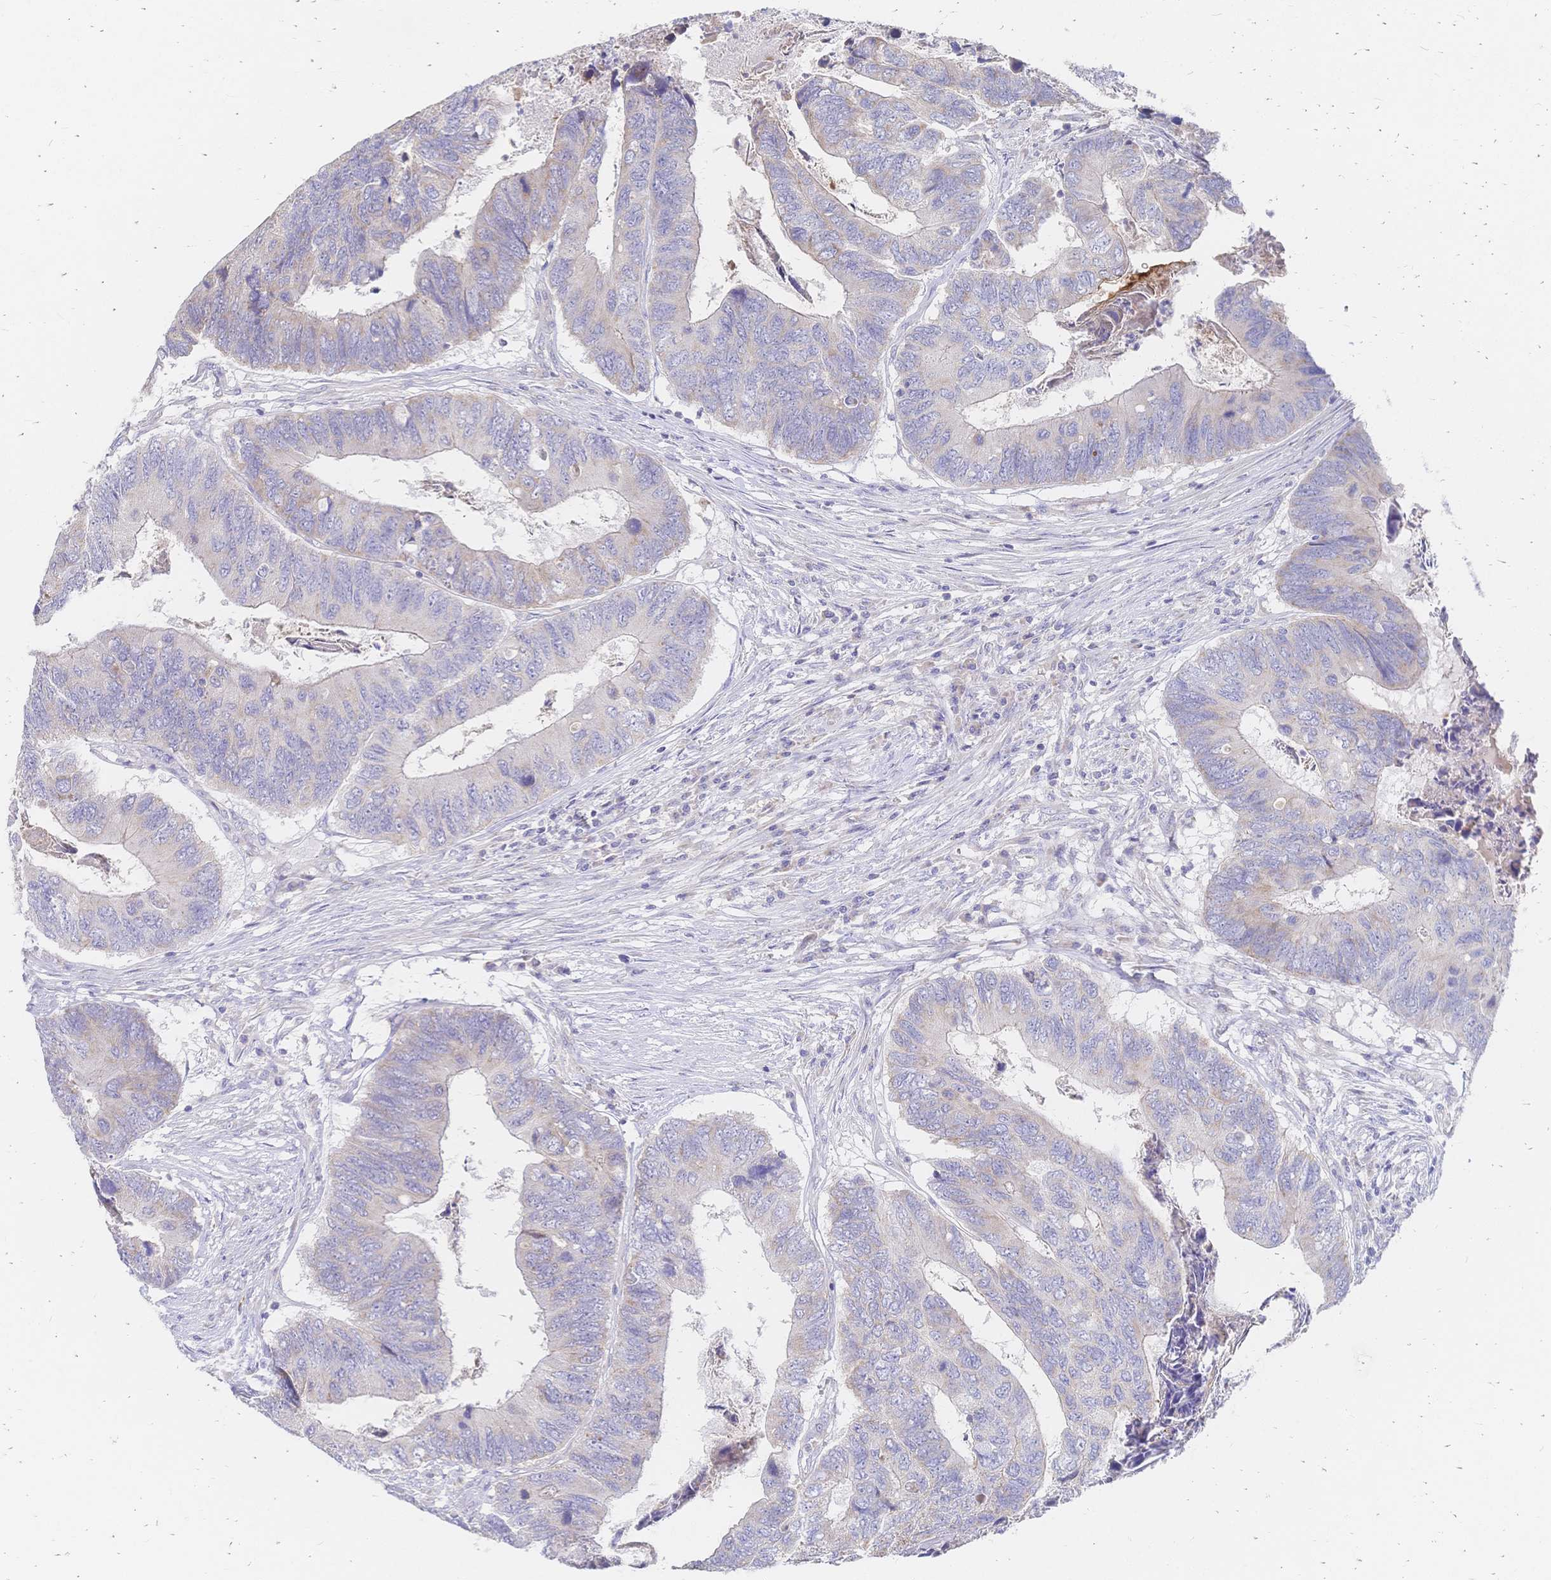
{"staining": {"intensity": "weak", "quantity": "25%-75%", "location": "cytoplasmic/membranous"}, "tissue": "colorectal cancer", "cell_type": "Tumor cells", "image_type": "cancer", "snomed": [{"axis": "morphology", "description": "Adenocarcinoma, NOS"}, {"axis": "topography", "description": "Colon"}], "caption": "A histopathology image showing weak cytoplasmic/membranous expression in about 25%-75% of tumor cells in colorectal adenocarcinoma, as visualized by brown immunohistochemical staining.", "gene": "VWC2L", "patient": {"sex": "female", "age": 67}}